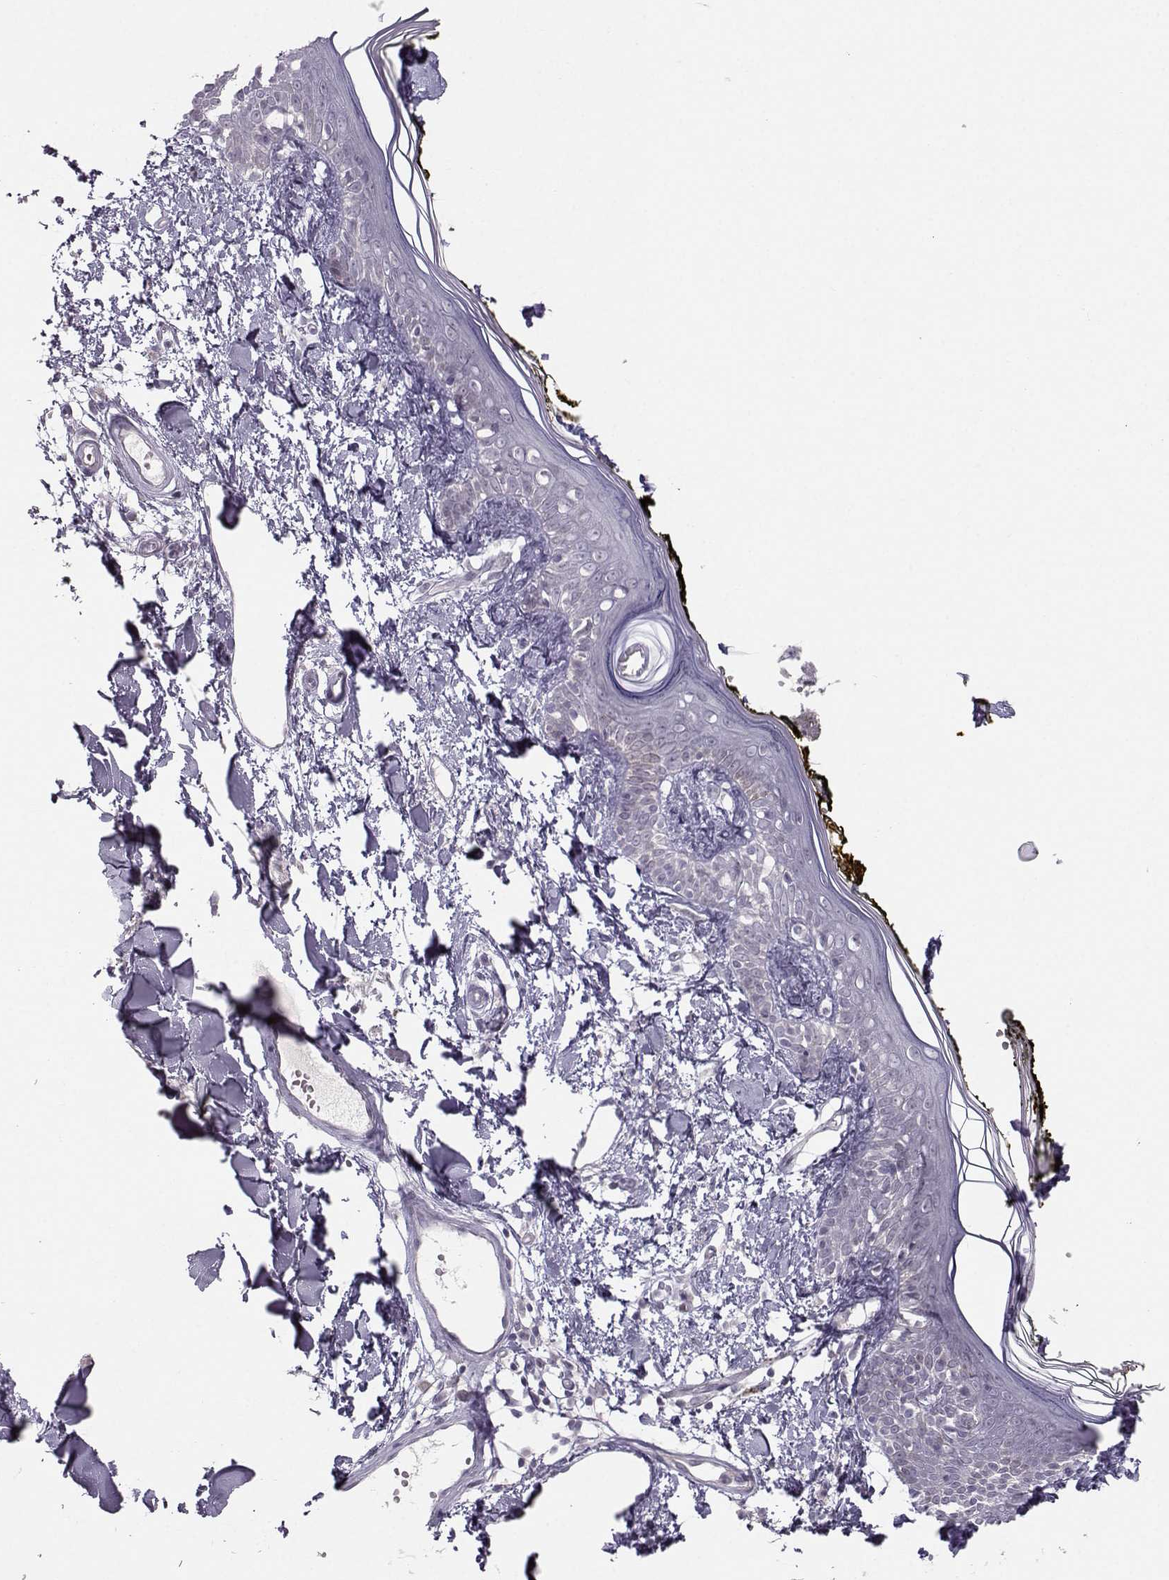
{"staining": {"intensity": "negative", "quantity": "none", "location": "none"}, "tissue": "skin", "cell_type": "Fibroblasts", "image_type": "normal", "snomed": [{"axis": "morphology", "description": "Normal tissue, NOS"}, {"axis": "topography", "description": "Skin"}], "caption": "Immunohistochemical staining of normal skin shows no significant staining in fibroblasts.", "gene": "MAST1", "patient": {"sex": "male", "age": 76}}